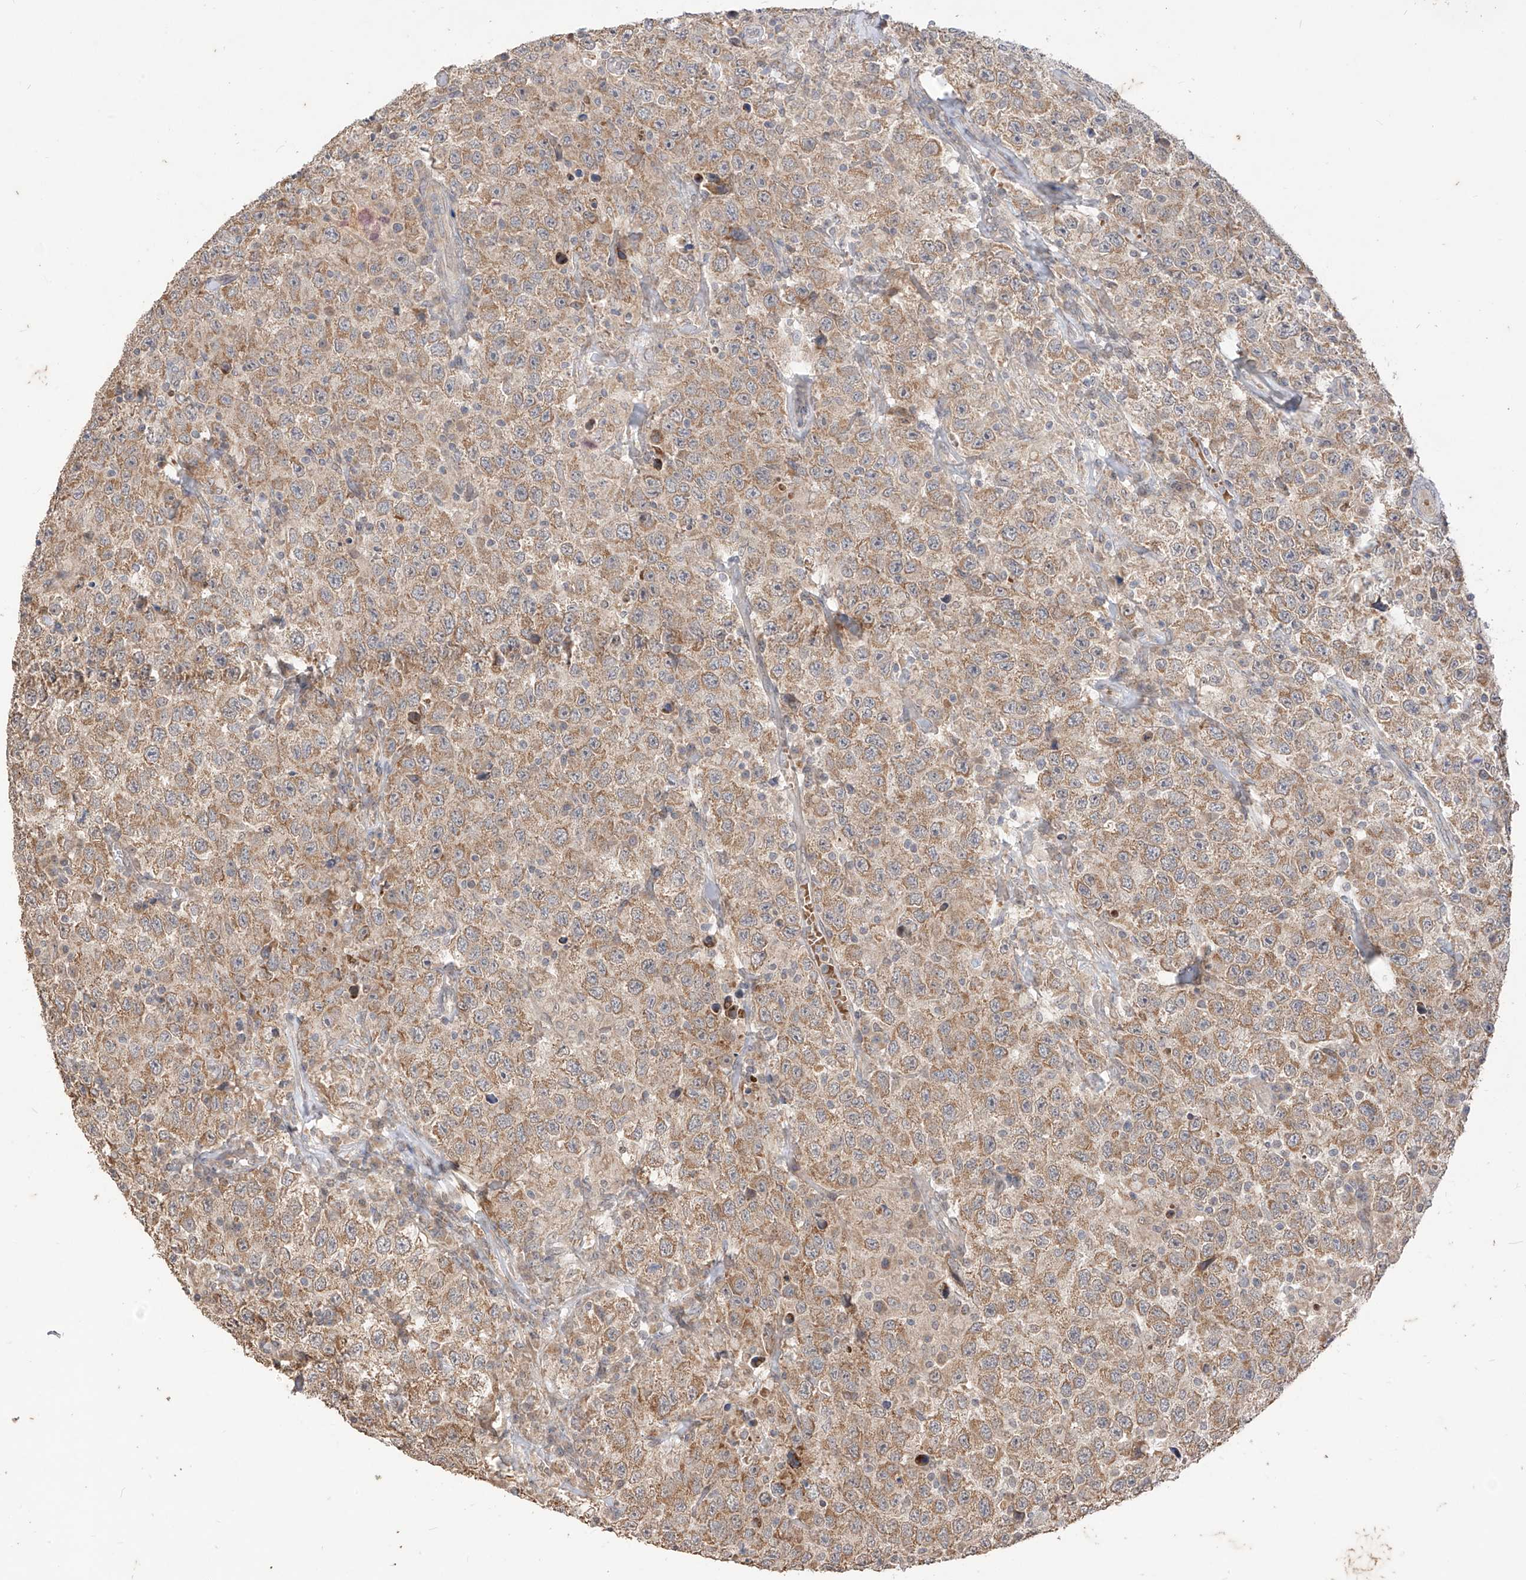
{"staining": {"intensity": "moderate", "quantity": ">75%", "location": "cytoplasmic/membranous"}, "tissue": "testis cancer", "cell_type": "Tumor cells", "image_type": "cancer", "snomed": [{"axis": "morphology", "description": "Seminoma, NOS"}, {"axis": "topography", "description": "Testis"}], "caption": "Moderate cytoplasmic/membranous staining is appreciated in about >75% of tumor cells in testis cancer (seminoma).", "gene": "MTUS2", "patient": {"sex": "male", "age": 41}}